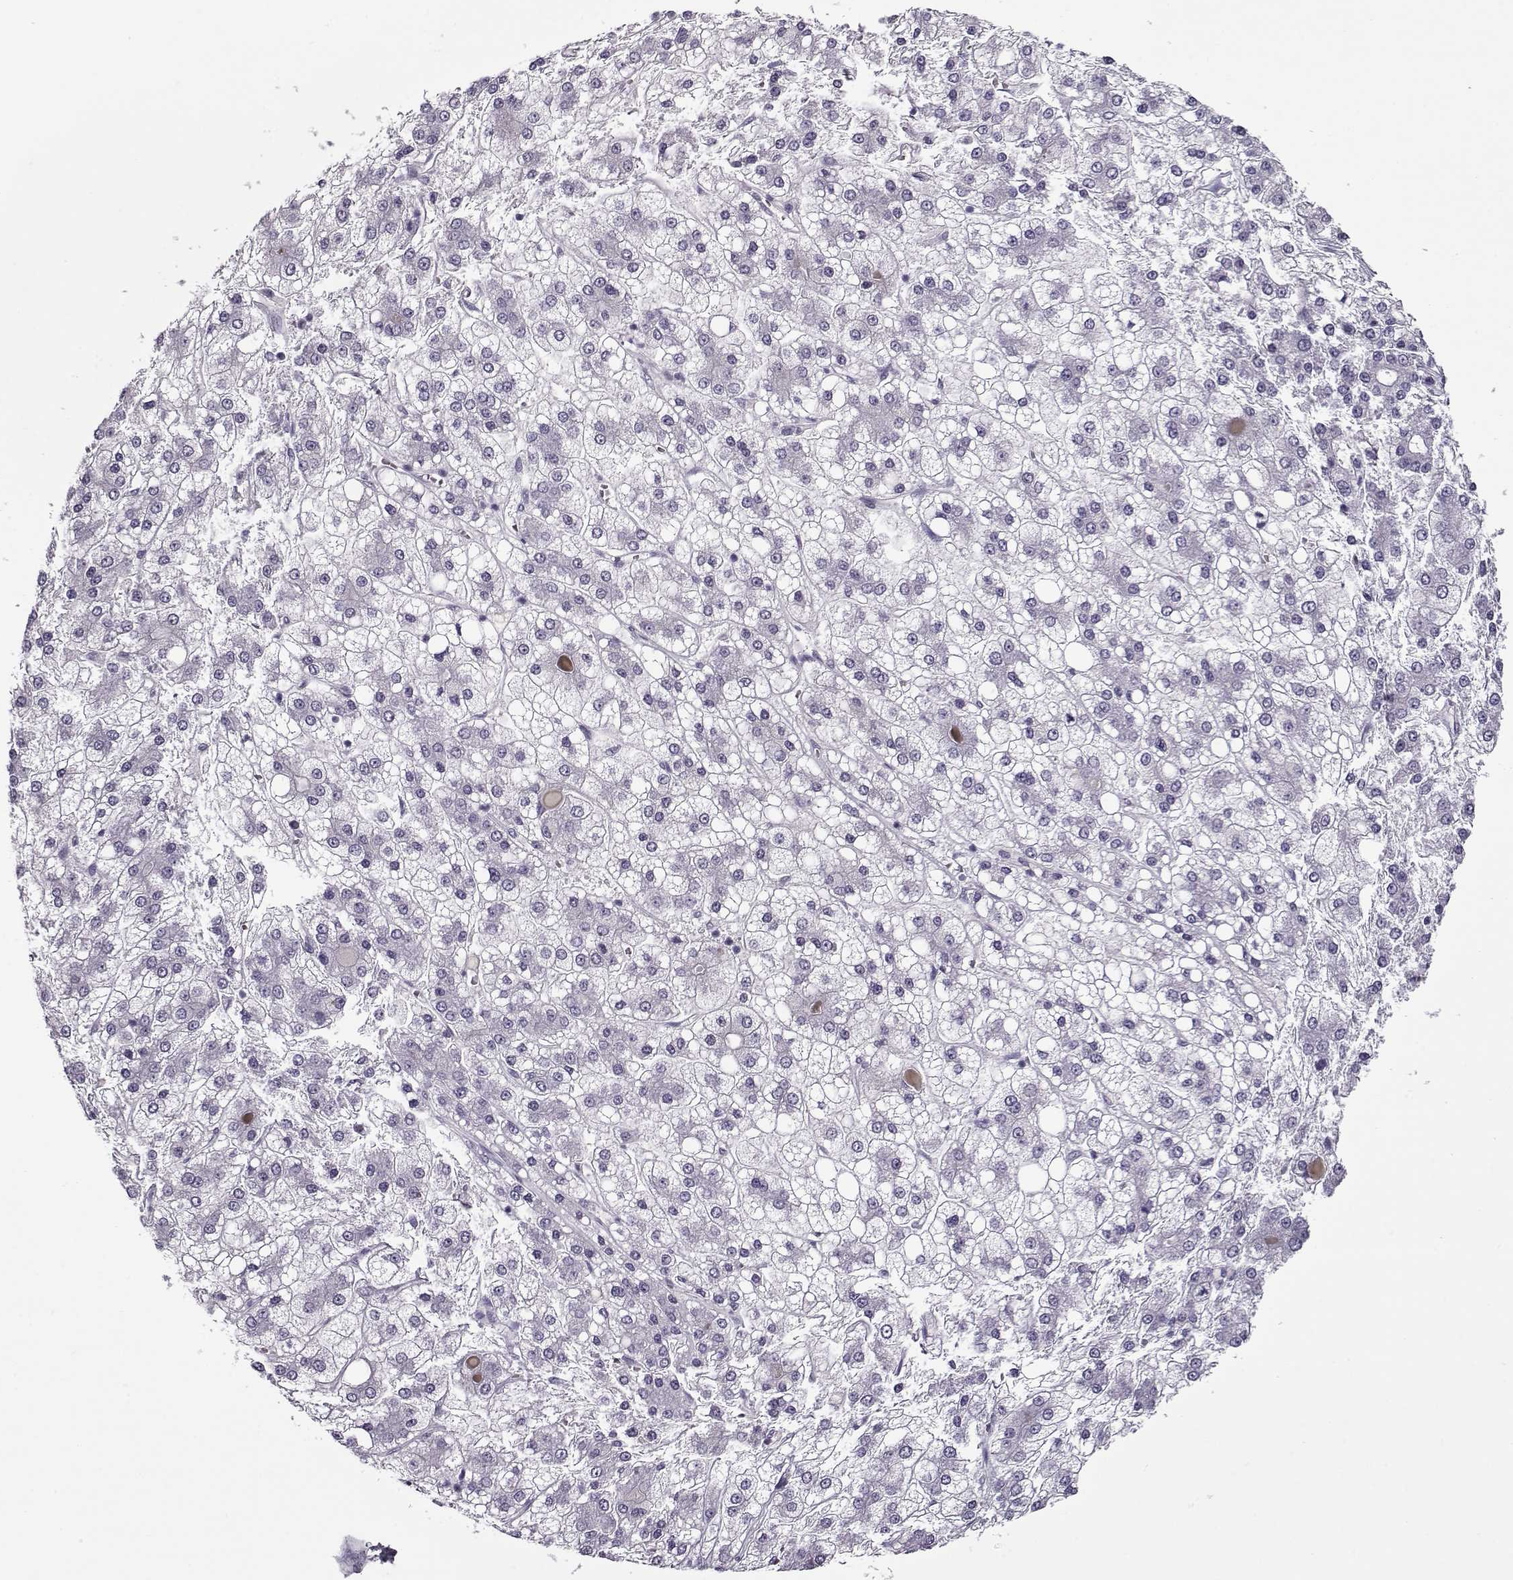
{"staining": {"intensity": "negative", "quantity": "none", "location": "none"}, "tissue": "liver cancer", "cell_type": "Tumor cells", "image_type": "cancer", "snomed": [{"axis": "morphology", "description": "Carcinoma, Hepatocellular, NOS"}, {"axis": "topography", "description": "Liver"}], "caption": "Hepatocellular carcinoma (liver) was stained to show a protein in brown. There is no significant expression in tumor cells. (Brightfield microscopy of DAB immunohistochemistry (IHC) at high magnification).", "gene": "GAGE2A", "patient": {"sex": "male", "age": 73}}